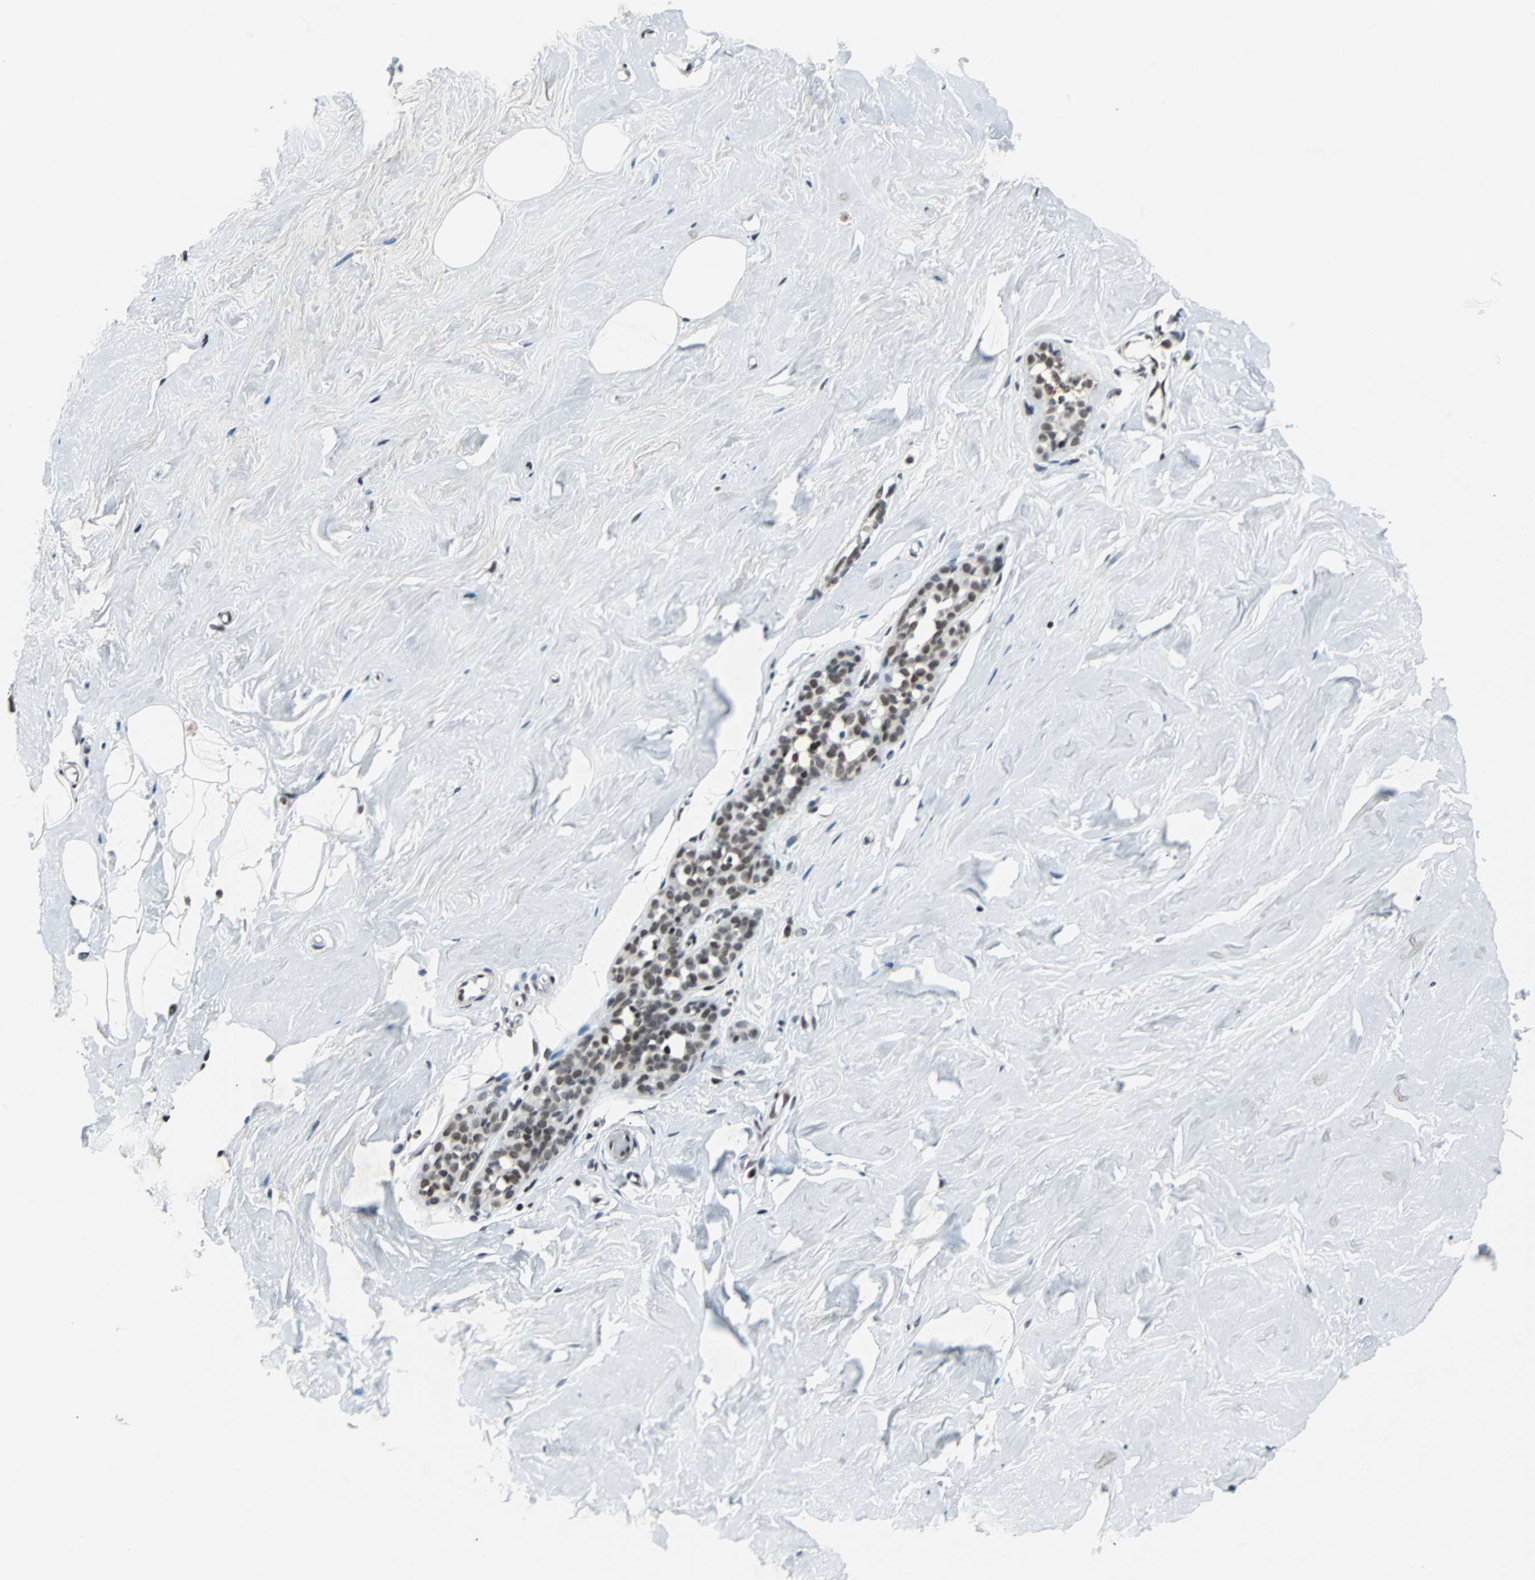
{"staining": {"intensity": "moderate", "quantity": "25%-75%", "location": "nuclear"}, "tissue": "breast", "cell_type": "Adipocytes", "image_type": "normal", "snomed": [{"axis": "morphology", "description": "Normal tissue, NOS"}, {"axis": "topography", "description": "Breast"}], "caption": "Immunohistochemistry (IHC) of normal human breast exhibits medium levels of moderate nuclear expression in approximately 25%-75% of adipocytes.", "gene": "GATAD2A", "patient": {"sex": "female", "age": 75}}